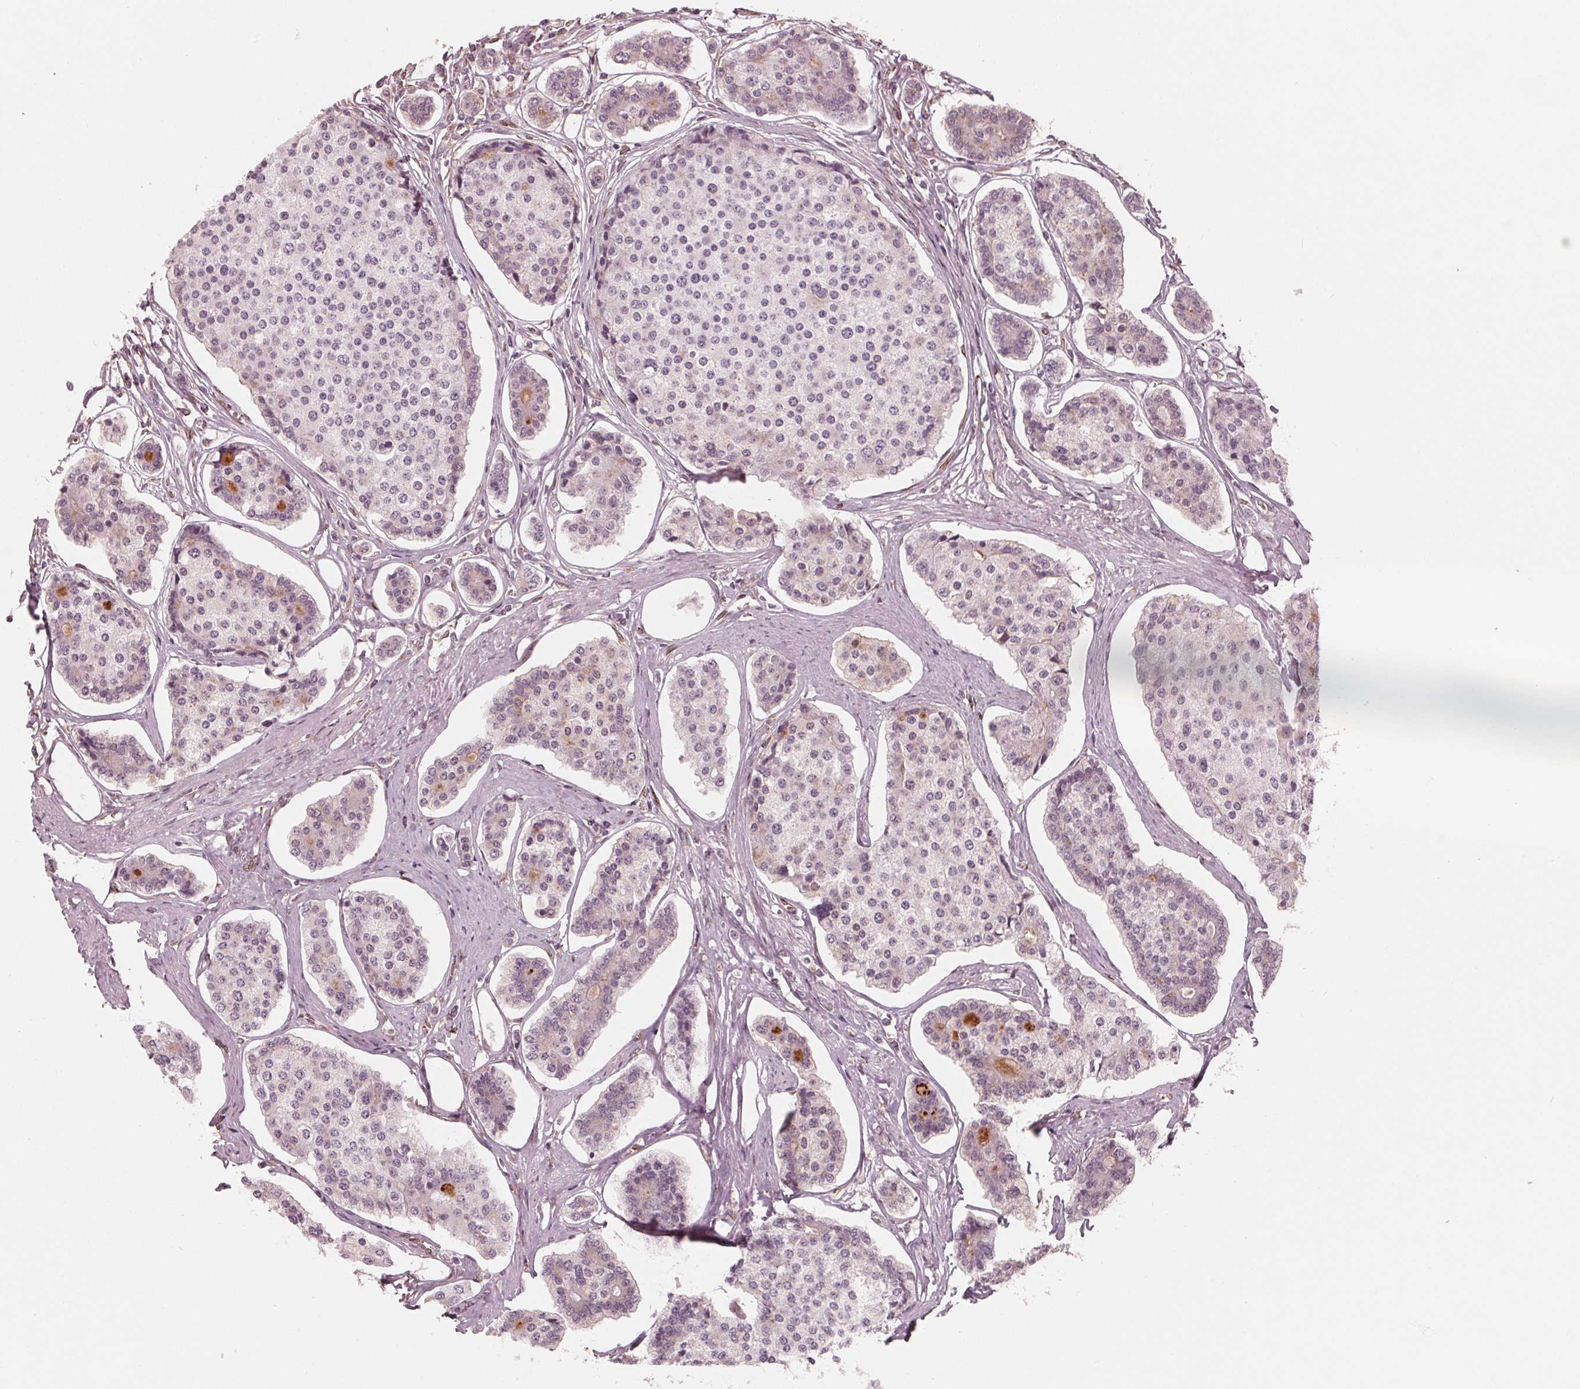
{"staining": {"intensity": "negative", "quantity": "none", "location": "none"}, "tissue": "carcinoid", "cell_type": "Tumor cells", "image_type": "cancer", "snomed": [{"axis": "morphology", "description": "Carcinoid, malignant, NOS"}, {"axis": "topography", "description": "Small intestine"}], "caption": "The histopathology image exhibits no significant expression in tumor cells of malignant carcinoid. (DAB (3,3'-diaminobenzidine) immunohistochemistry (IHC) visualized using brightfield microscopy, high magnification).", "gene": "IKBIP", "patient": {"sex": "female", "age": 65}}